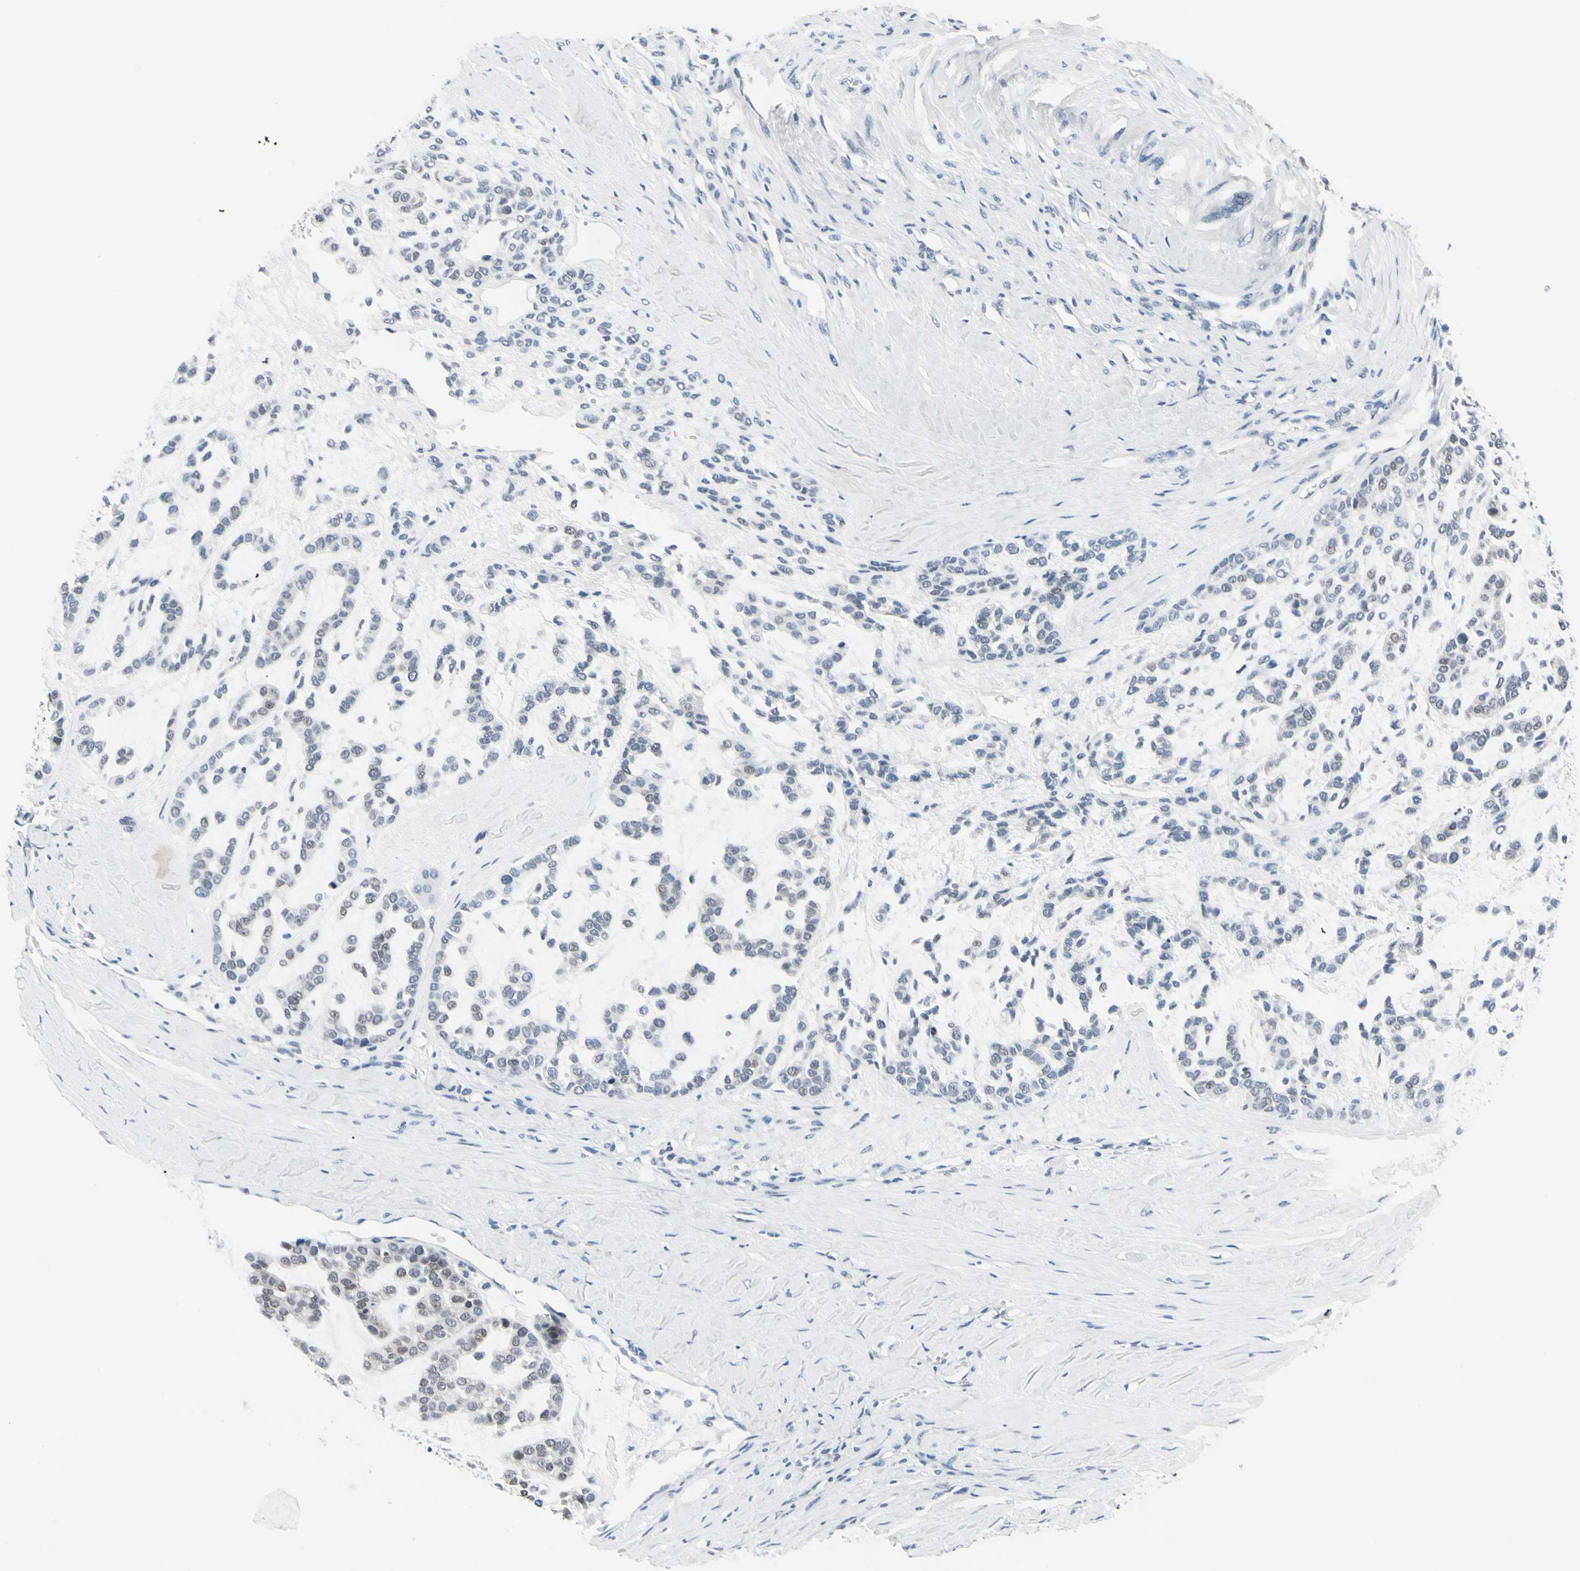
{"staining": {"intensity": "negative", "quantity": "none", "location": "none"}, "tissue": "head and neck cancer", "cell_type": "Tumor cells", "image_type": "cancer", "snomed": [{"axis": "morphology", "description": "Adenocarcinoma, NOS"}, {"axis": "morphology", "description": "Adenoma, NOS"}, {"axis": "topography", "description": "Head-Neck"}], "caption": "An immunohistochemistry image of head and neck cancer (adenoma) is shown. There is no staining in tumor cells of head and neck cancer (adenoma). Brightfield microscopy of IHC stained with DAB (brown) and hematoxylin (blue), captured at high magnification.", "gene": "TXN", "patient": {"sex": "female", "age": 55}}